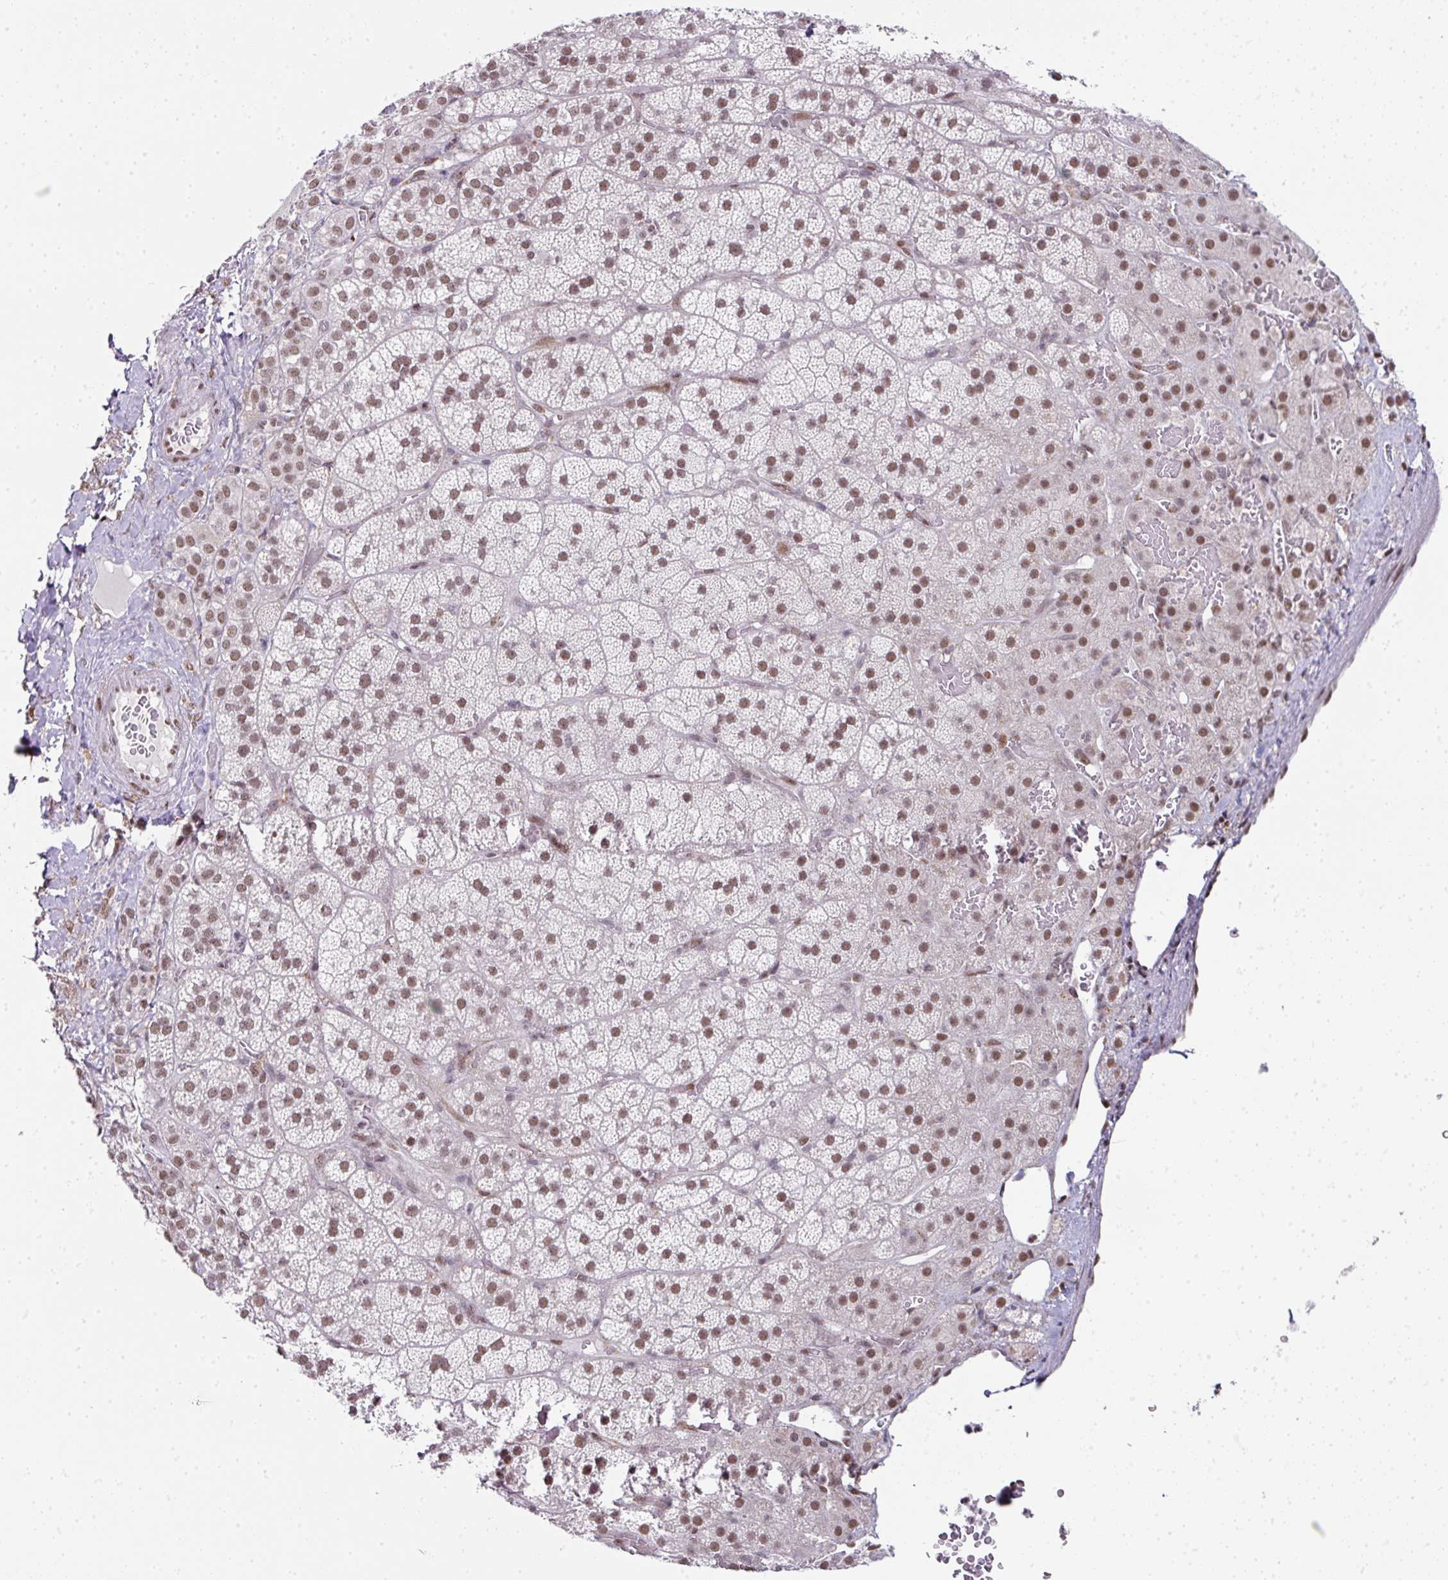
{"staining": {"intensity": "moderate", "quantity": ">75%", "location": "nuclear"}, "tissue": "adrenal gland", "cell_type": "Glandular cells", "image_type": "normal", "snomed": [{"axis": "morphology", "description": "Normal tissue, NOS"}, {"axis": "topography", "description": "Adrenal gland"}], "caption": "Immunohistochemistry micrograph of benign adrenal gland stained for a protein (brown), which exhibits medium levels of moderate nuclear positivity in about >75% of glandular cells.", "gene": "NFYA", "patient": {"sex": "male", "age": 57}}